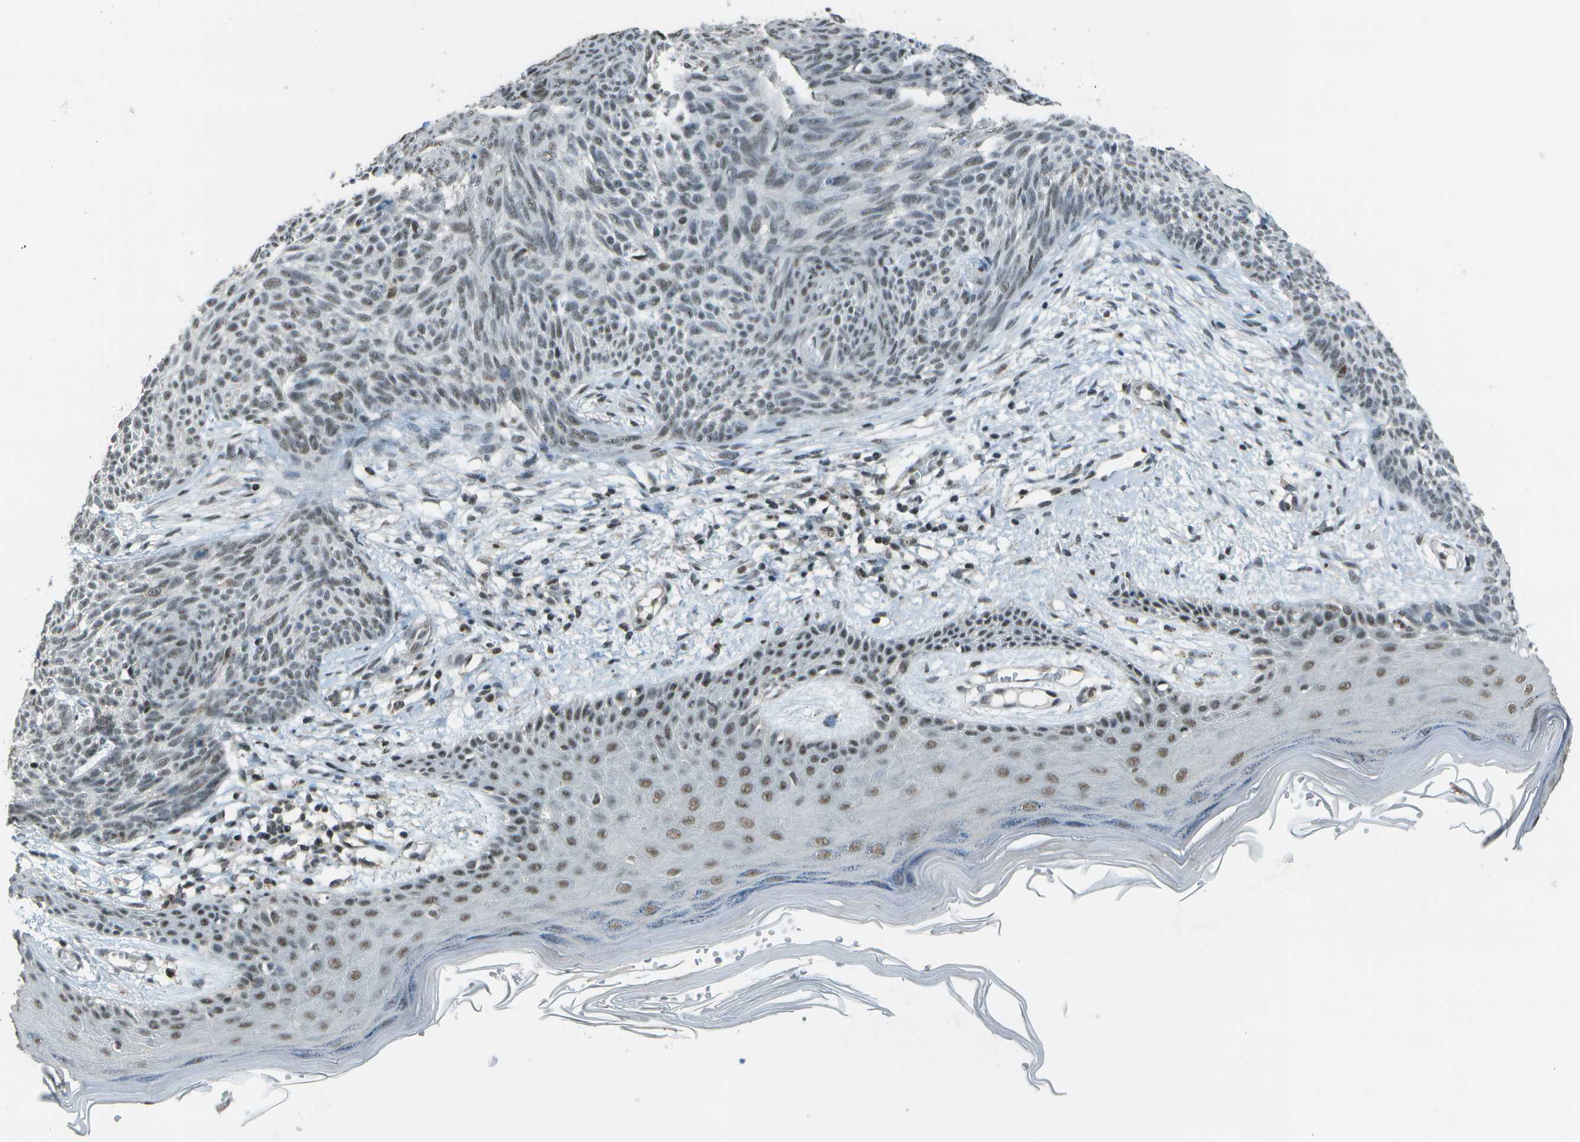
{"staining": {"intensity": "weak", "quantity": "25%-75%", "location": "nuclear"}, "tissue": "skin cancer", "cell_type": "Tumor cells", "image_type": "cancer", "snomed": [{"axis": "morphology", "description": "Basal cell carcinoma"}, {"axis": "topography", "description": "Skin"}], "caption": "Immunohistochemical staining of human skin cancer (basal cell carcinoma) reveals low levels of weak nuclear positivity in approximately 25%-75% of tumor cells. The staining is performed using DAB brown chromogen to label protein expression. The nuclei are counter-stained blue using hematoxylin.", "gene": "DEPDC1", "patient": {"sex": "female", "age": 59}}